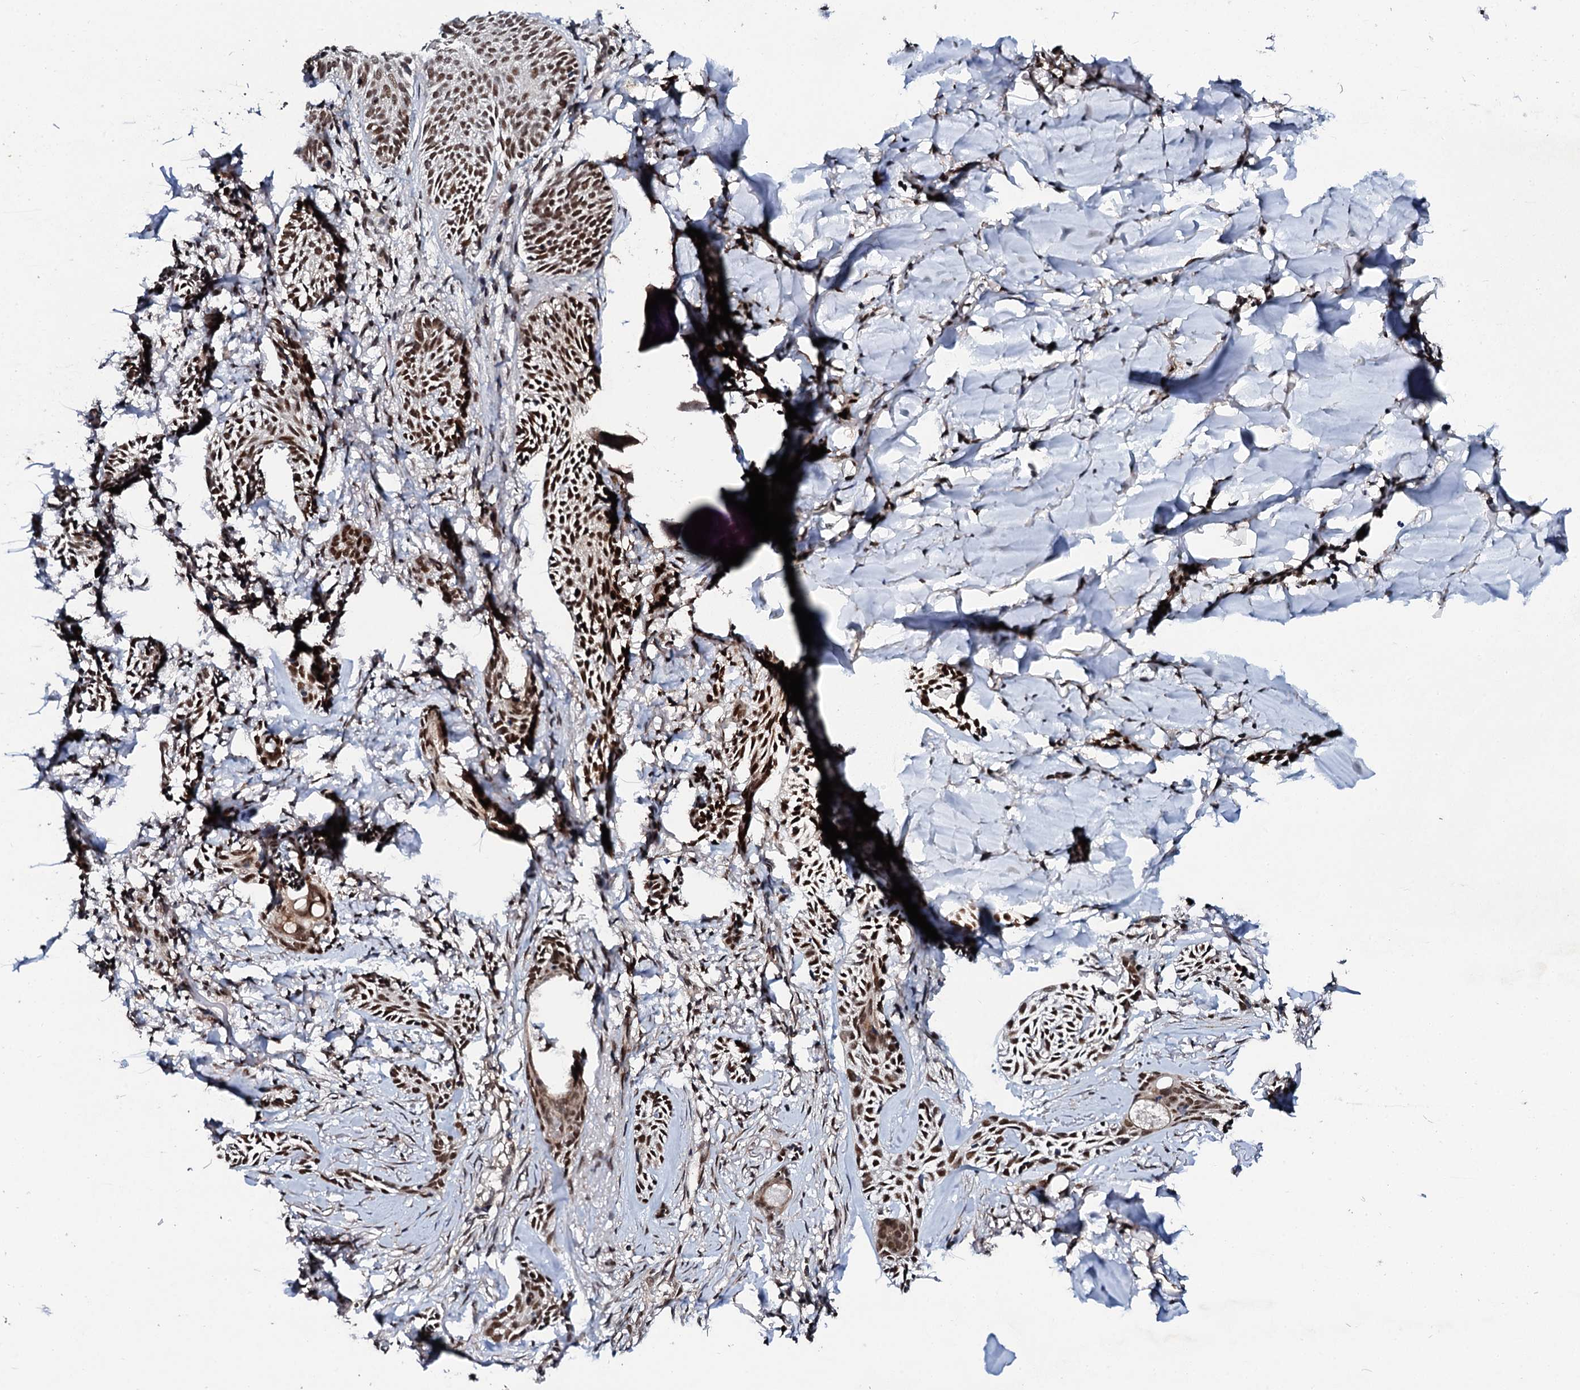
{"staining": {"intensity": "strong", "quantity": ">75%", "location": "nuclear"}, "tissue": "skin cancer", "cell_type": "Tumor cells", "image_type": "cancer", "snomed": [{"axis": "morphology", "description": "Basal cell carcinoma"}, {"axis": "topography", "description": "Skin"}], "caption": "Immunohistochemical staining of skin cancer displays strong nuclear protein positivity in approximately >75% of tumor cells.", "gene": "CSTF3", "patient": {"sex": "female", "age": 59}}